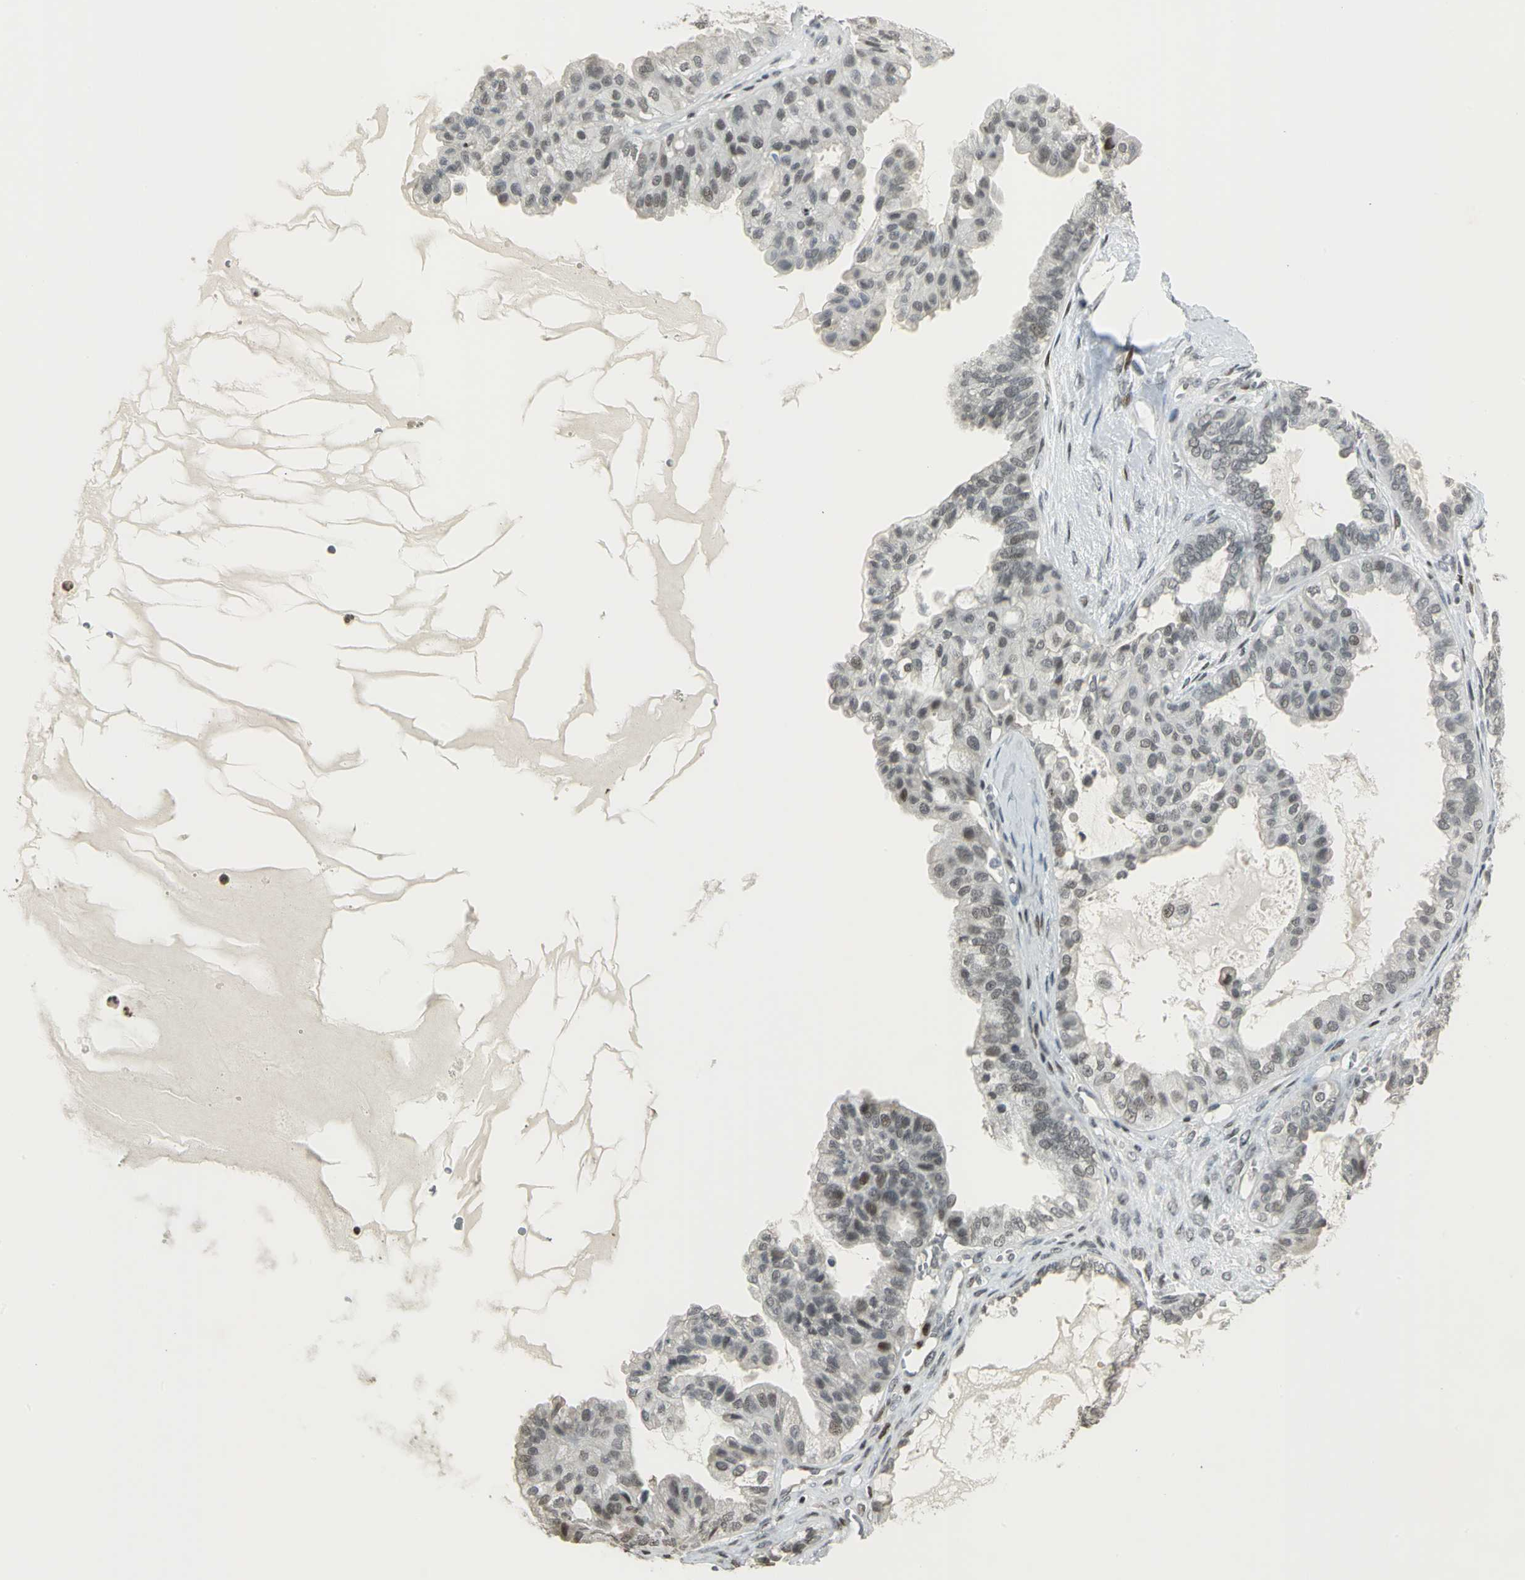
{"staining": {"intensity": "weak", "quantity": "<25%", "location": "nuclear"}, "tissue": "ovarian cancer", "cell_type": "Tumor cells", "image_type": "cancer", "snomed": [{"axis": "morphology", "description": "Carcinoma, NOS"}, {"axis": "morphology", "description": "Carcinoma, endometroid"}, {"axis": "topography", "description": "Ovary"}], "caption": "High power microscopy micrograph of an immunohistochemistry (IHC) histopathology image of ovarian cancer, revealing no significant staining in tumor cells.", "gene": "KDM1A", "patient": {"sex": "female", "age": 50}}